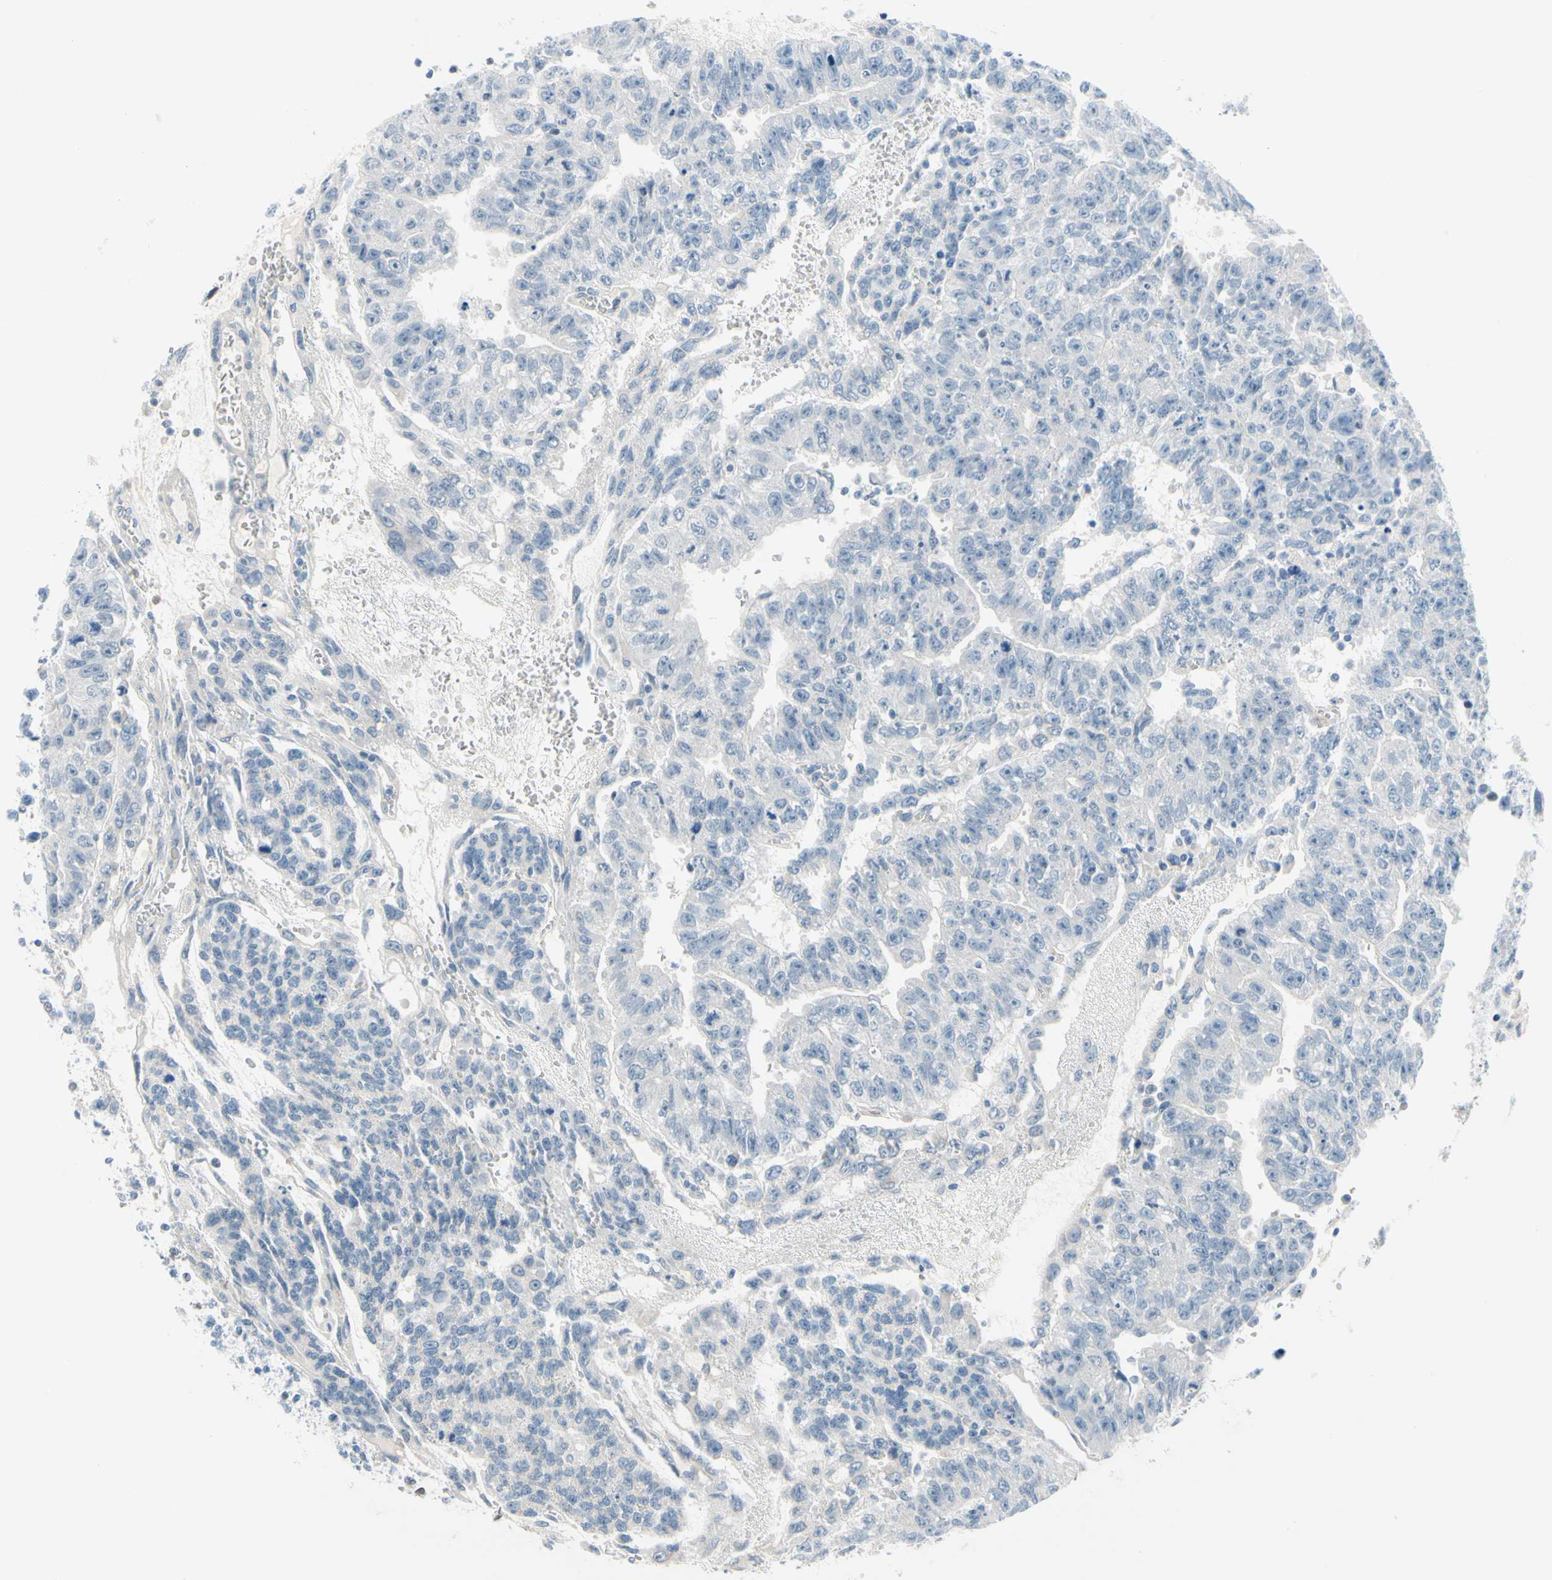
{"staining": {"intensity": "negative", "quantity": "none", "location": "none"}, "tissue": "testis cancer", "cell_type": "Tumor cells", "image_type": "cancer", "snomed": [{"axis": "morphology", "description": "Seminoma, NOS"}, {"axis": "morphology", "description": "Carcinoma, Embryonal, NOS"}, {"axis": "topography", "description": "Testis"}], "caption": "Tumor cells show no significant staining in testis cancer (embryonal carcinoma).", "gene": "FCER2", "patient": {"sex": "male", "age": 52}}